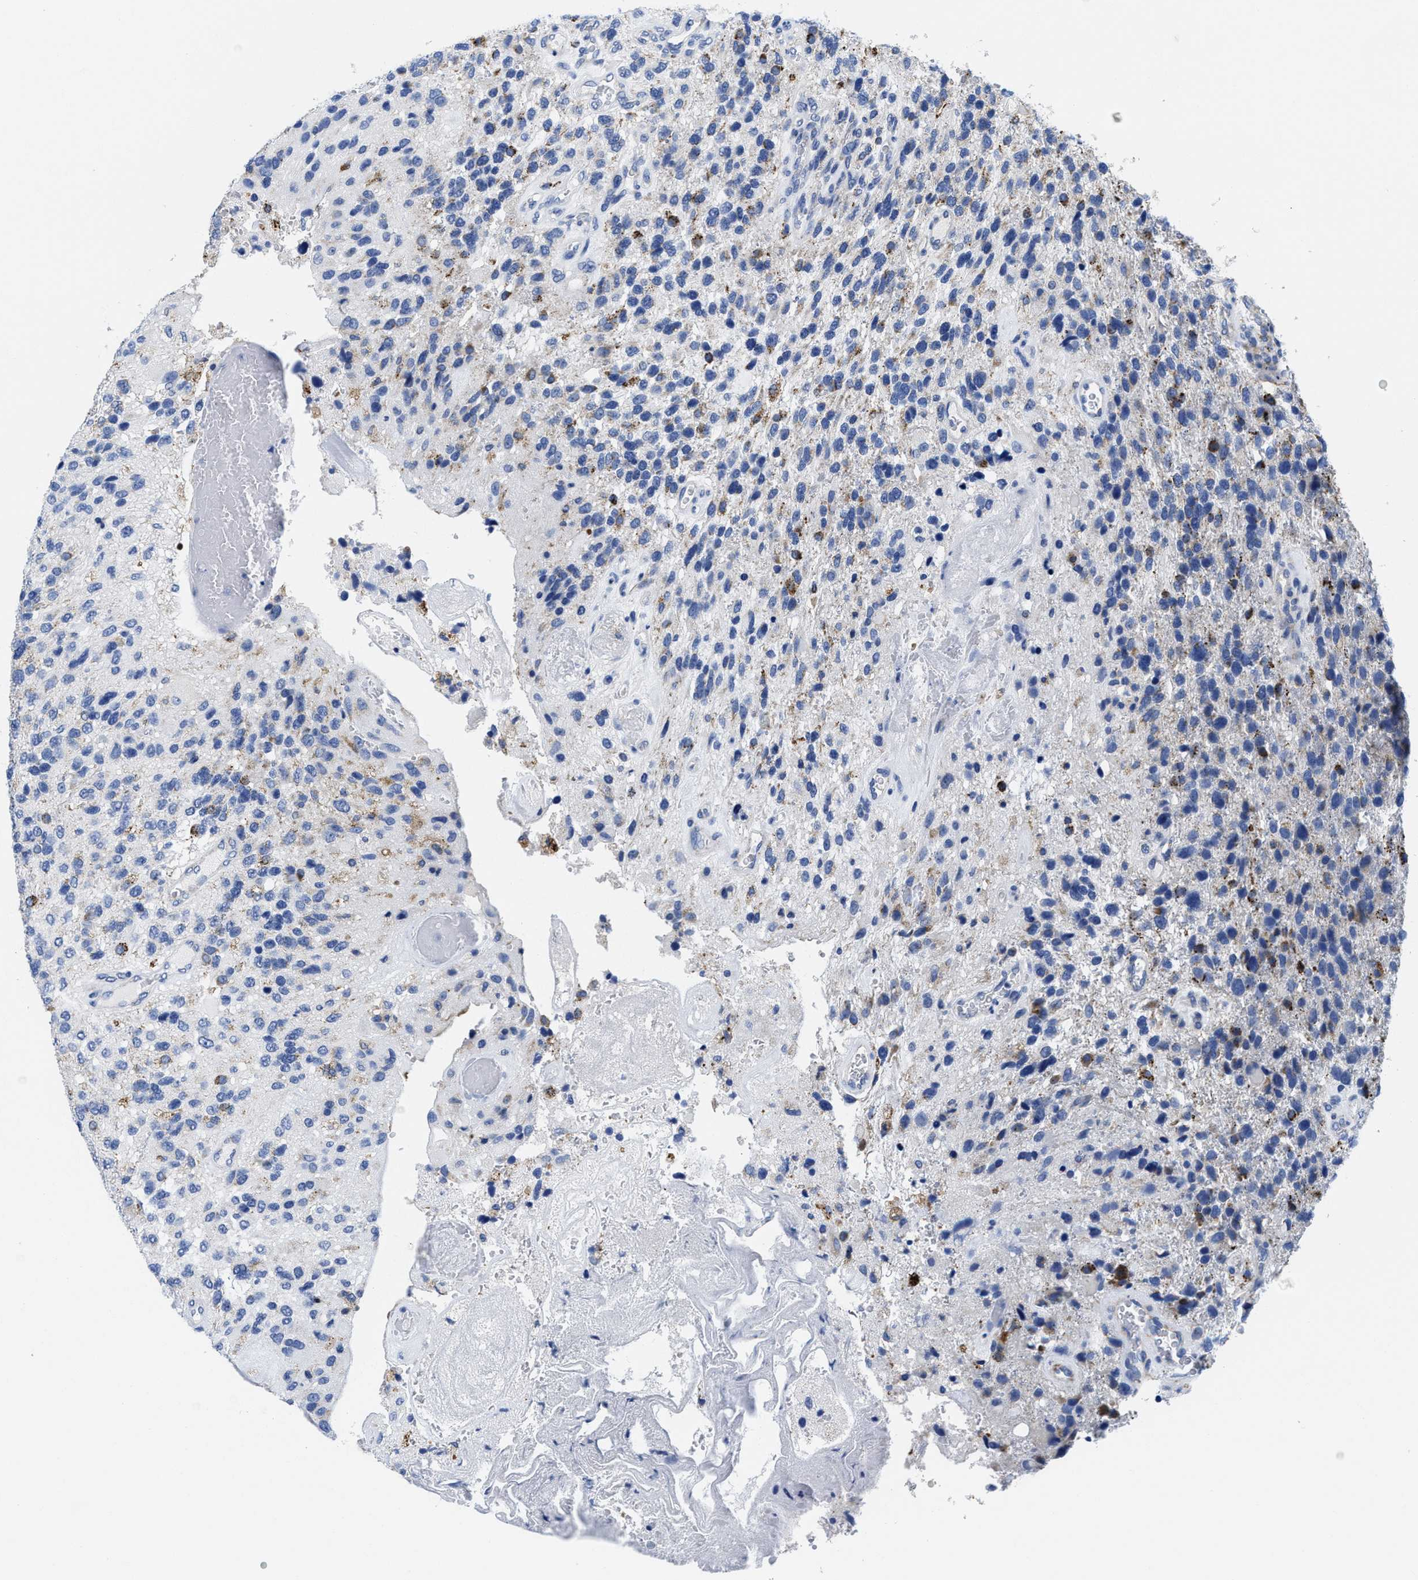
{"staining": {"intensity": "weak", "quantity": "<25%", "location": "cytoplasmic/membranous"}, "tissue": "glioma", "cell_type": "Tumor cells", "image_type": "cancer", "snomed": [{"axis": "morphology", "description": "Glioma, malignant, High grade"}, {"axis": "topography", "description": "Brain"}], "caption": "A high-resolution histopathology image shows immunohistochemistry (IHC) staining of malignant high-grade glioma, which reveals no significant positivity in tumor cells. Brightfield microscopy of immunohistochemistry stained with DAB (brown) and hematoxylin (blue), captured at high magnification.", "gene": "TBRG4", "patient": {"sex": "female", "age": 58}}